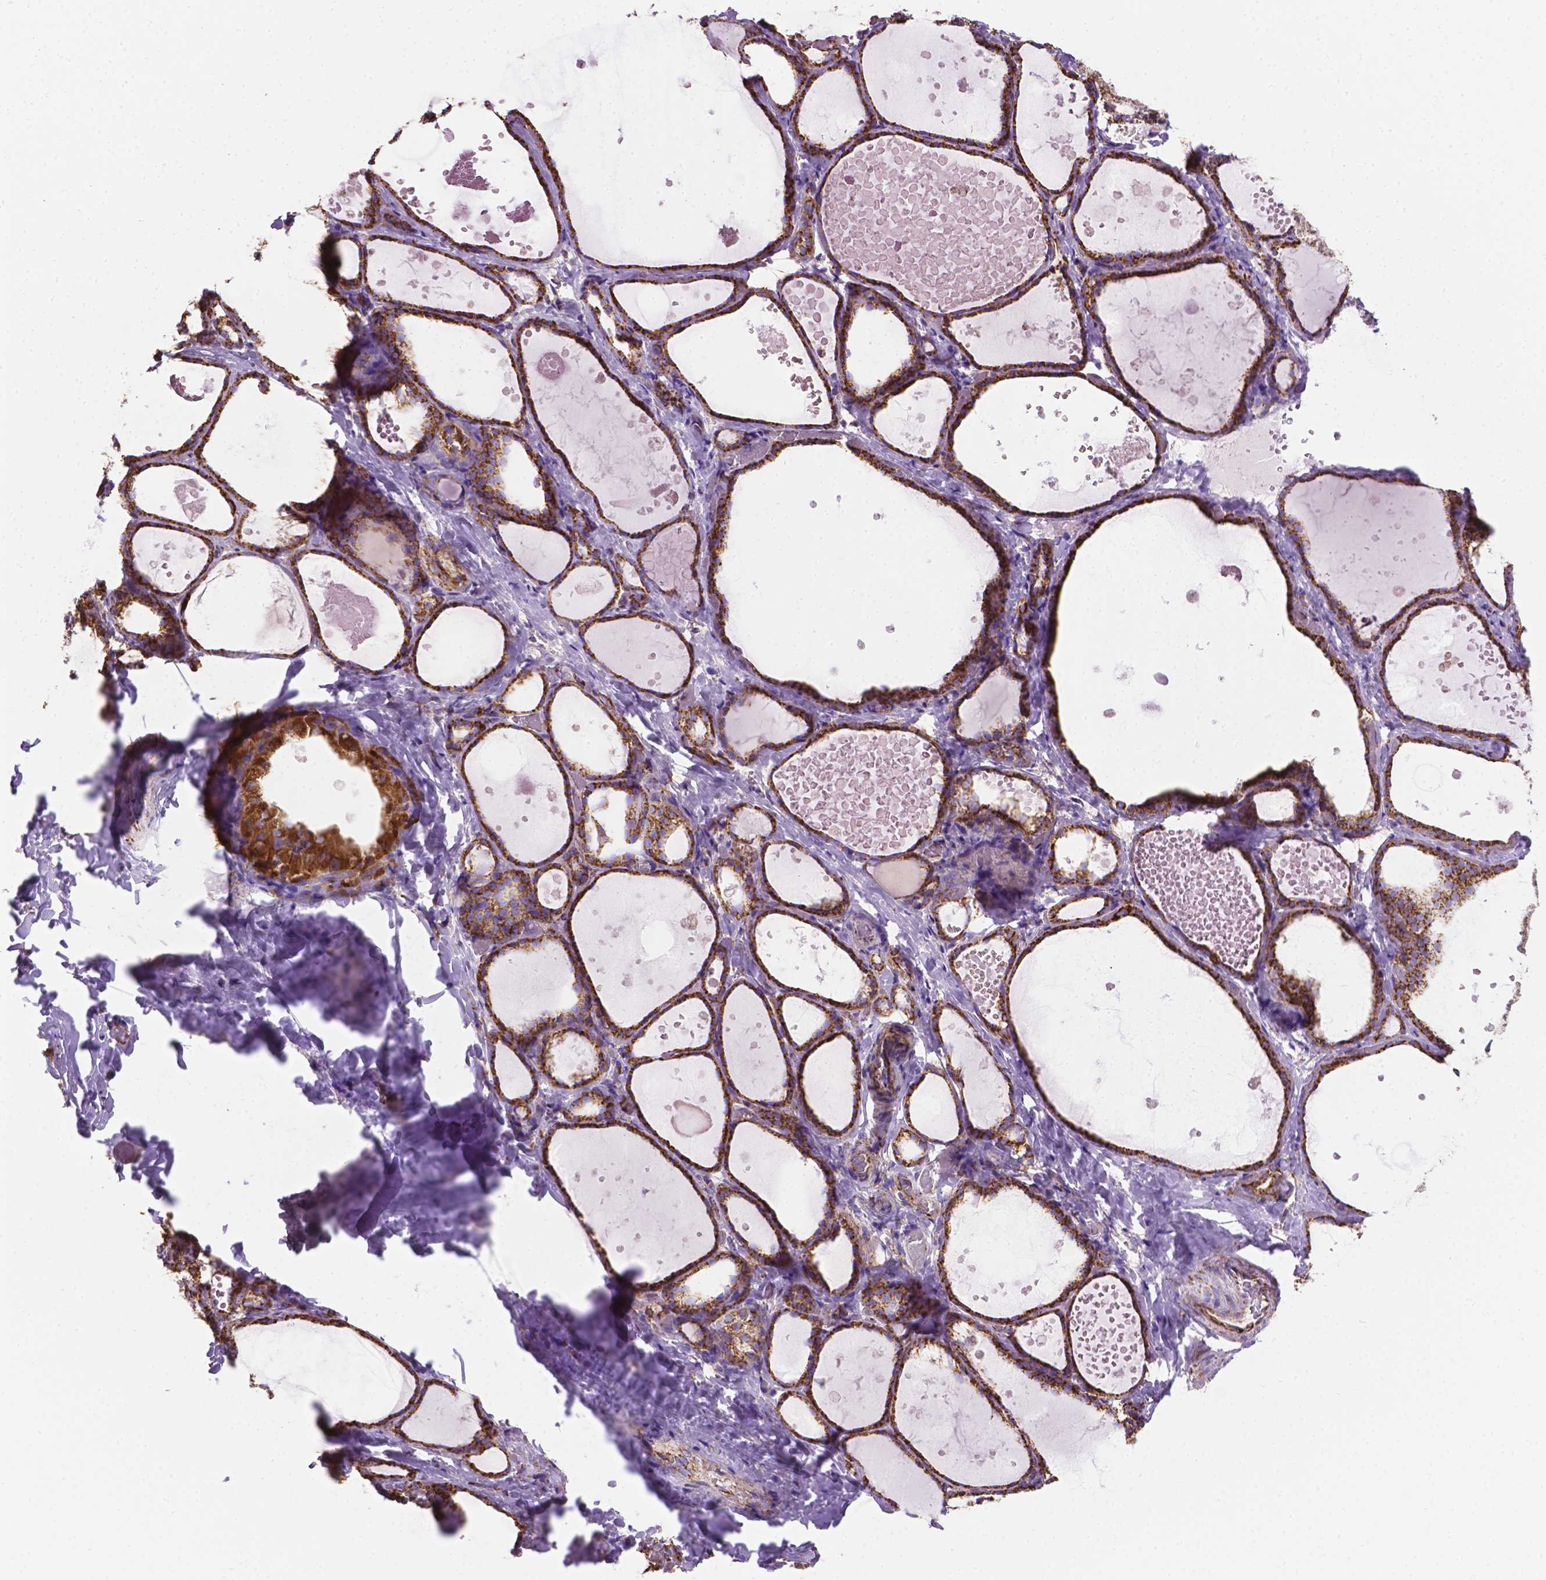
{"staining": {"intensity": "strong", "quantity": ">75%", "location": "cytoplasmic/membranous"}, "tissue": "thyroid gland", "cell_type": "Glandular cells", "image_type": "normal", "snomed": [{"axis": "morphology", "description": "Normal tissue, NOS"}, {"axis": "topography", "description": "Thyroid gland"}], "caption": "Immunohistochemistry image of unremarkable thyroid gland: thyroid gland stained using immunohistochemistry demonstrates high levels of strong protein expression localized specifically in the cytoplasmic/membranous of glandular cells, appearing as a cytoplasmic/membranous brown color.", "gene": "RMDN3", "patient": {"sex": "female", "age": 56}}